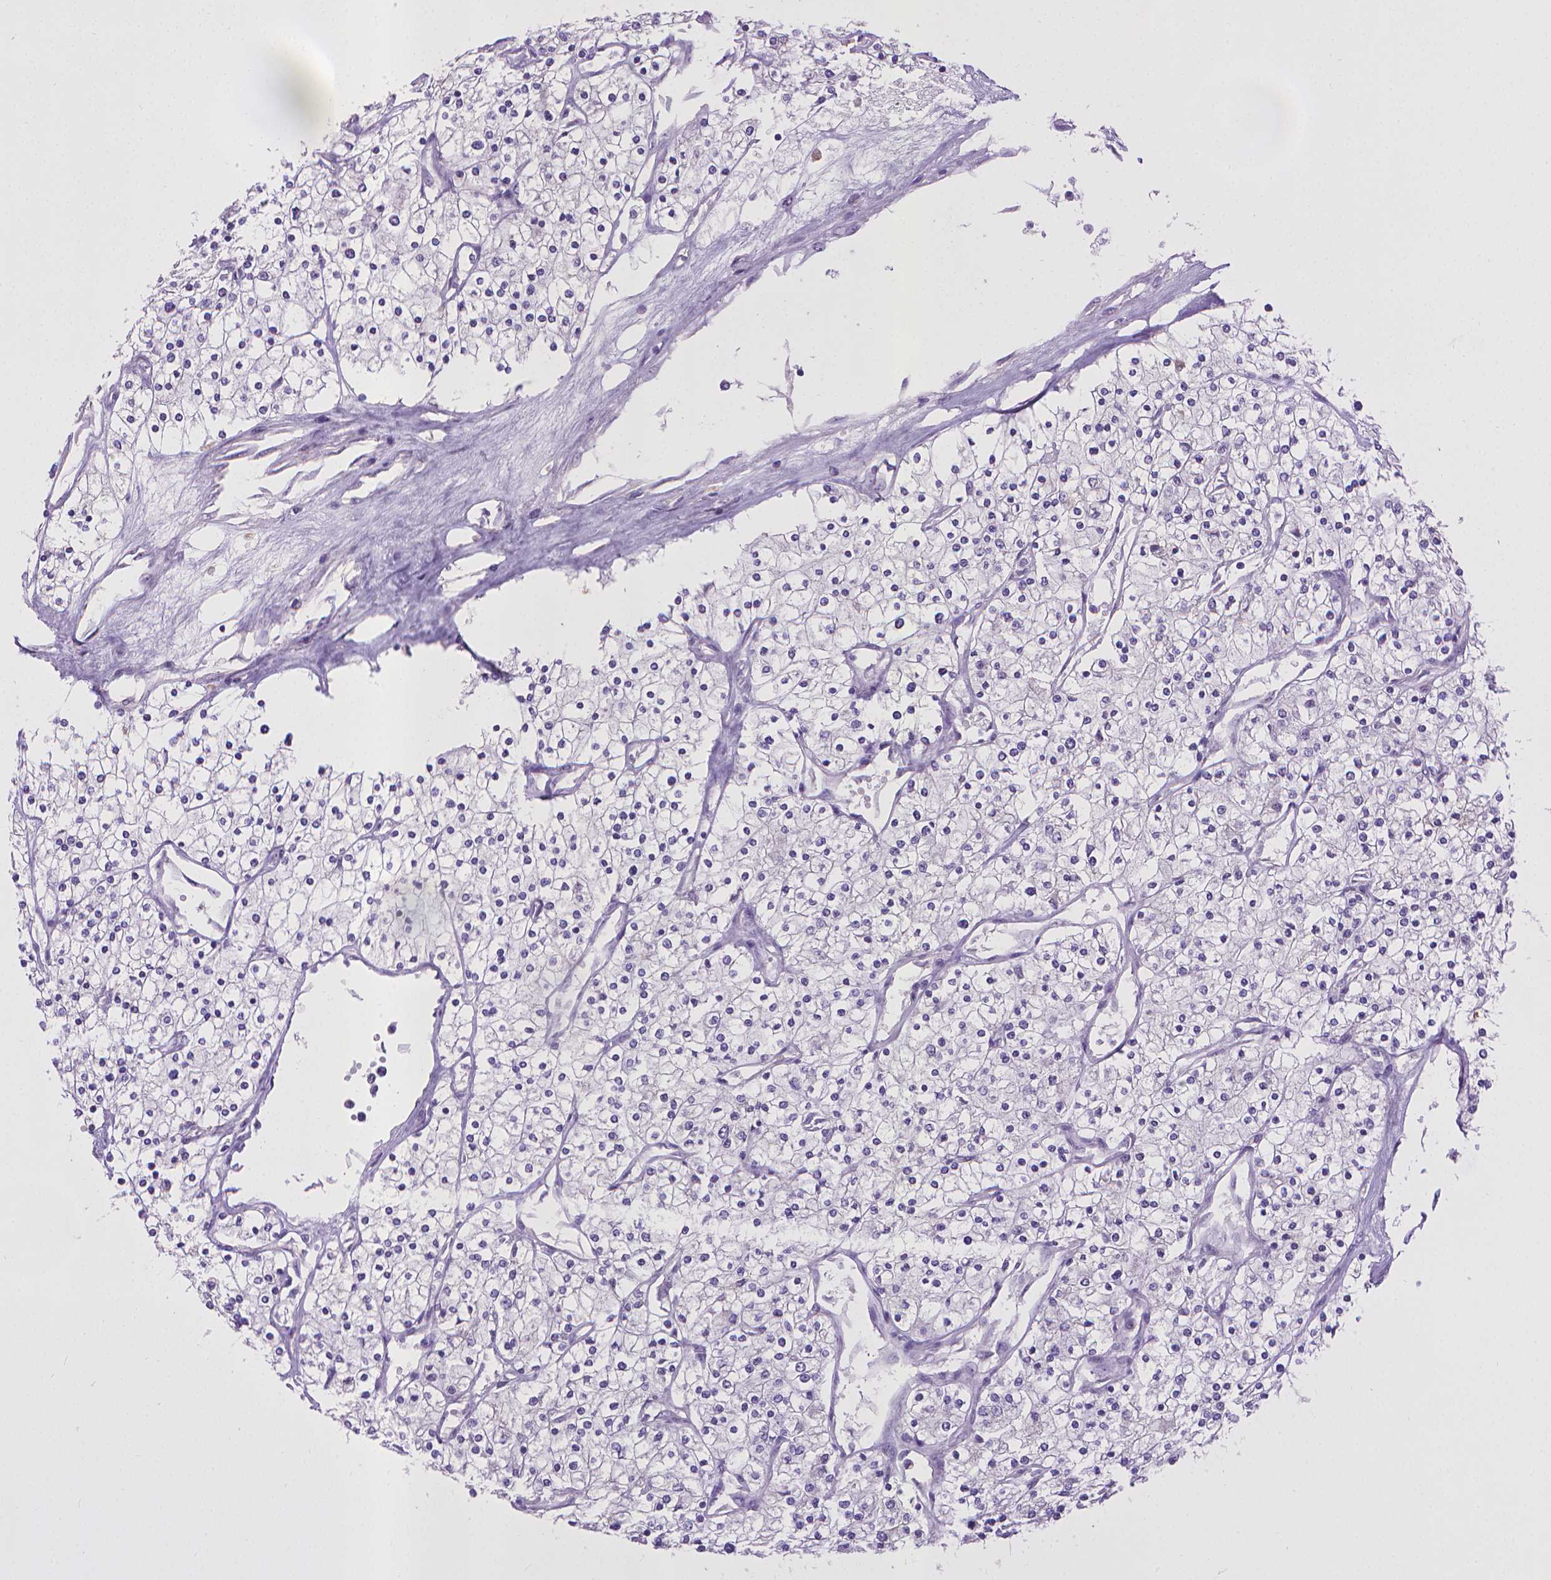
{"staining": {"intensity": "negative", "quantity": "none", "location": "none"}, "tissue": "renal cancer", "cell_type": "Tumor cells", "image_type": "cancer", "snomed": [{"axis": "morphology", "description": "Adenocarcinoma, NOS"}, {"axis": "topography", "description": "Kidney"}], "caption": "Immunohistochemical staining of renal cancer (adenocarcinoma) demonstrates no significant staining in tumor cells.", "gene": "KMO", "patient": {"sex": "male", "age": 80}}